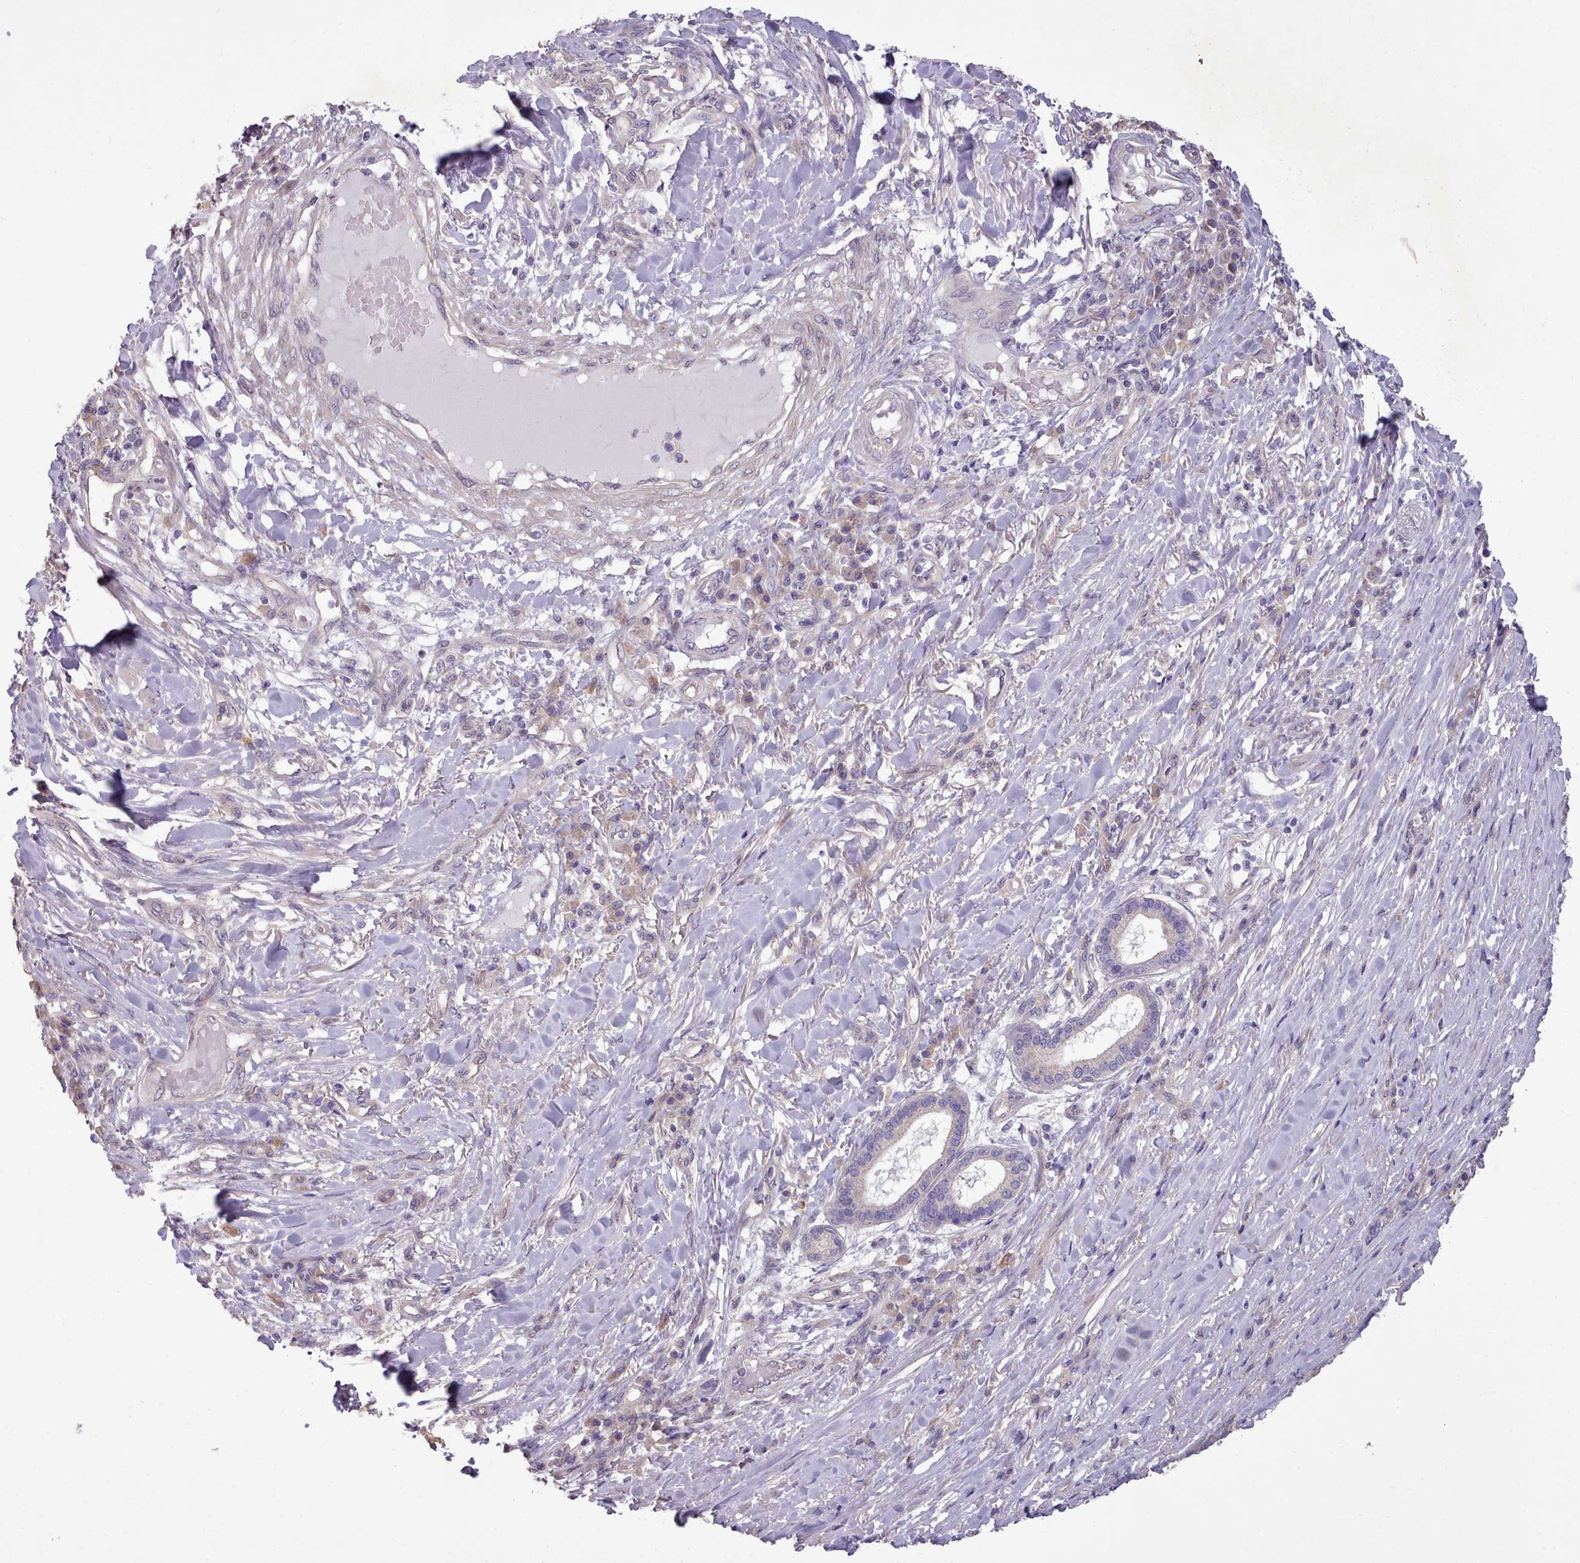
{"staining": {"intensity": "weak", "quantity": "<25%", "location": "cytoplasmic/membranous"}, "tissue": "melanoma", "cell_type": "Tumor cells", "image_type": "cancer", "snomed": [{"axis": "morphology", "description": "Malignant melanoma, NOS"}, {"axis": "topography", "description": "Skin"}], "caption": "Immunohistochemistry (IHC) of human malignant melanoma shows no staining in tumor cells.", "gene": "DPF1", "patient": {"sex": "female", "age": 66}}